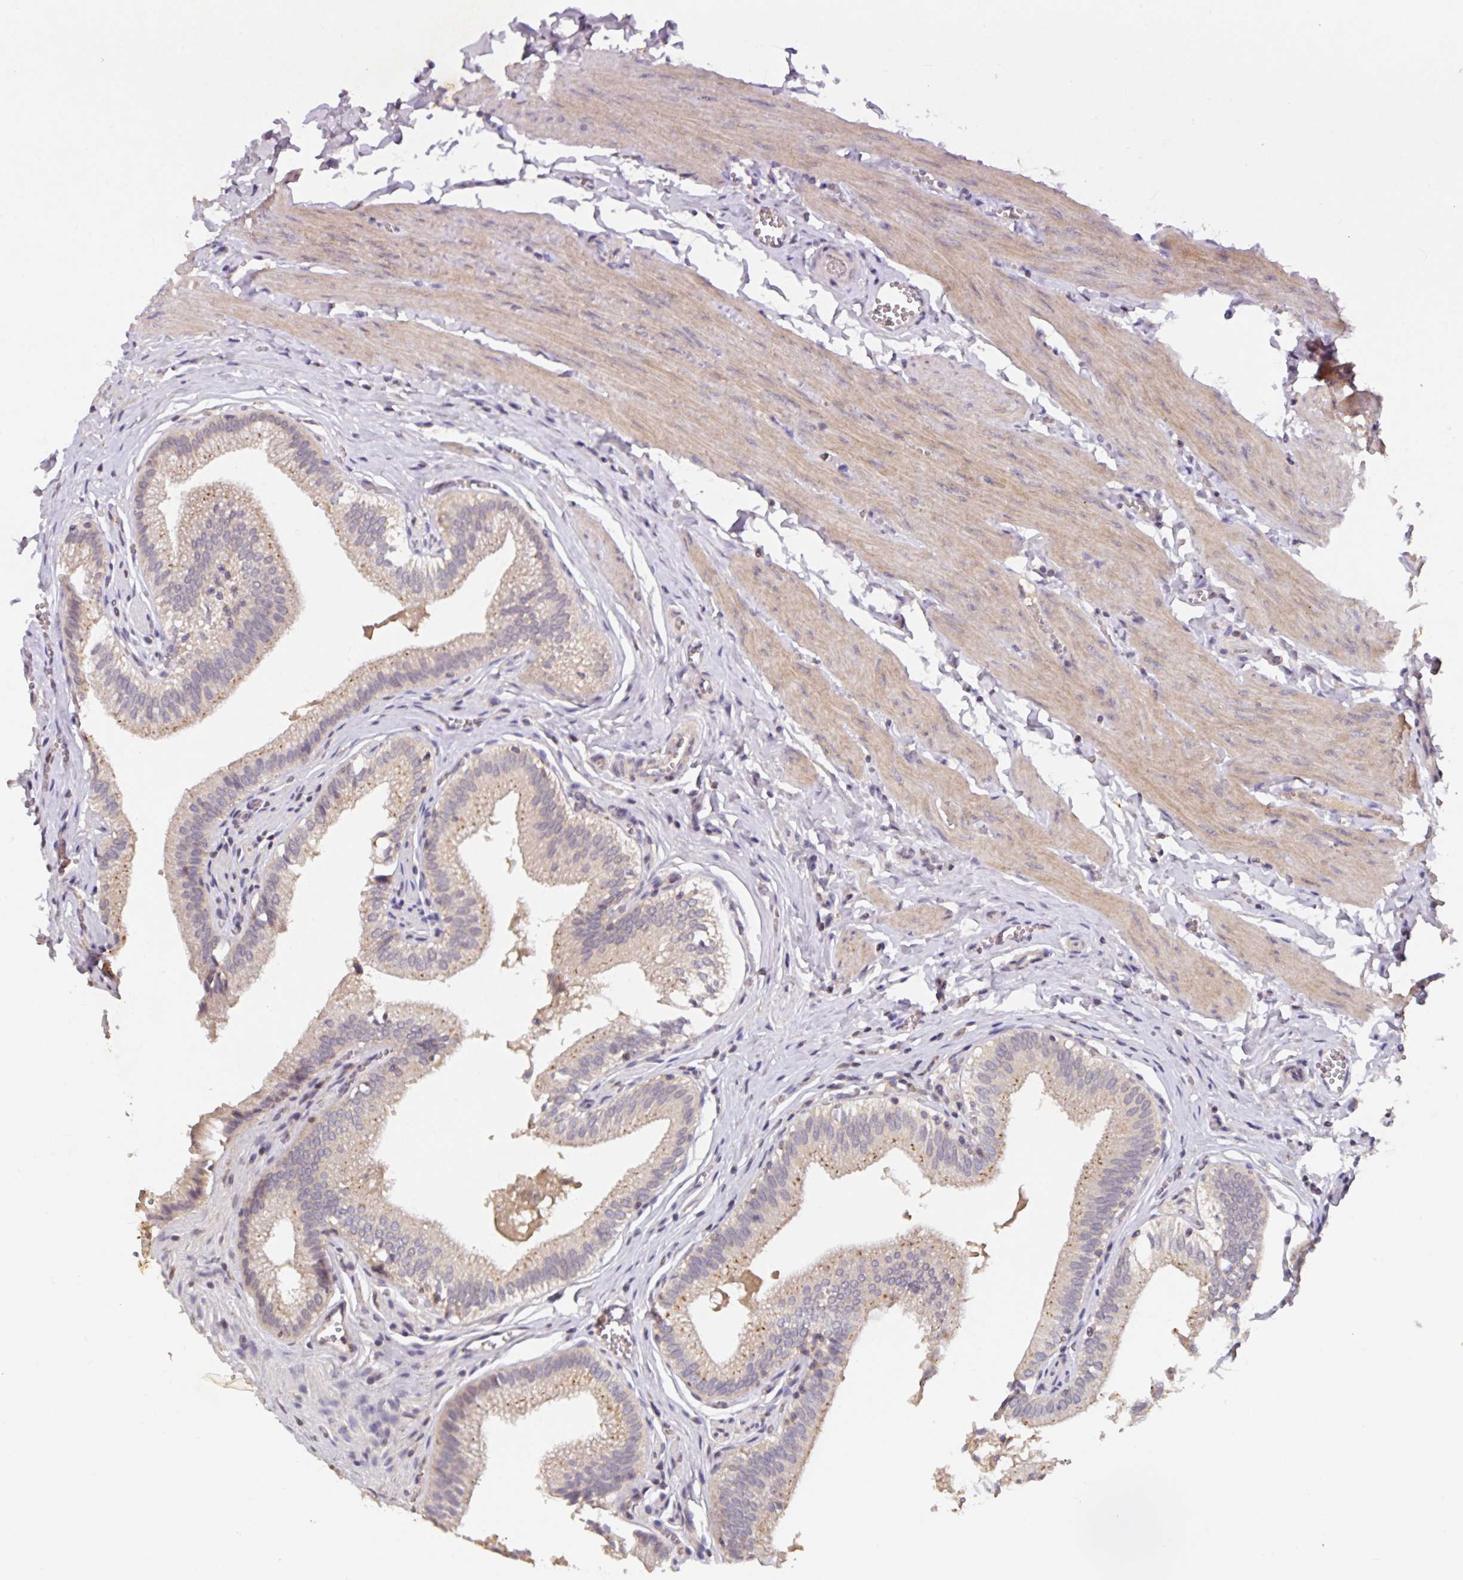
{"staining": {"intensity": "weak", "quantity": "25%-75%", "location": "cytoplasmic/membranous"}, "tissue": "gallbladder", "cell_type": "Glandular cells", "image_type": "normal", "snomed": [{"axis": "morphology", "description": "Normal tissue, NOS"}, {"axis": "topography", "description": "Gallbladder"}, {"axis": "topography", "description": "Peripheral nerve tissue"}], "caption": "Gallbladder stained with immunohistochemistry (IHC) shows weak cytoplasmic/membranous staining in approximately 25%-75% of glandular cells.", "gene": "HEPN1", "patient": {"sex": "male", "age": 17}}